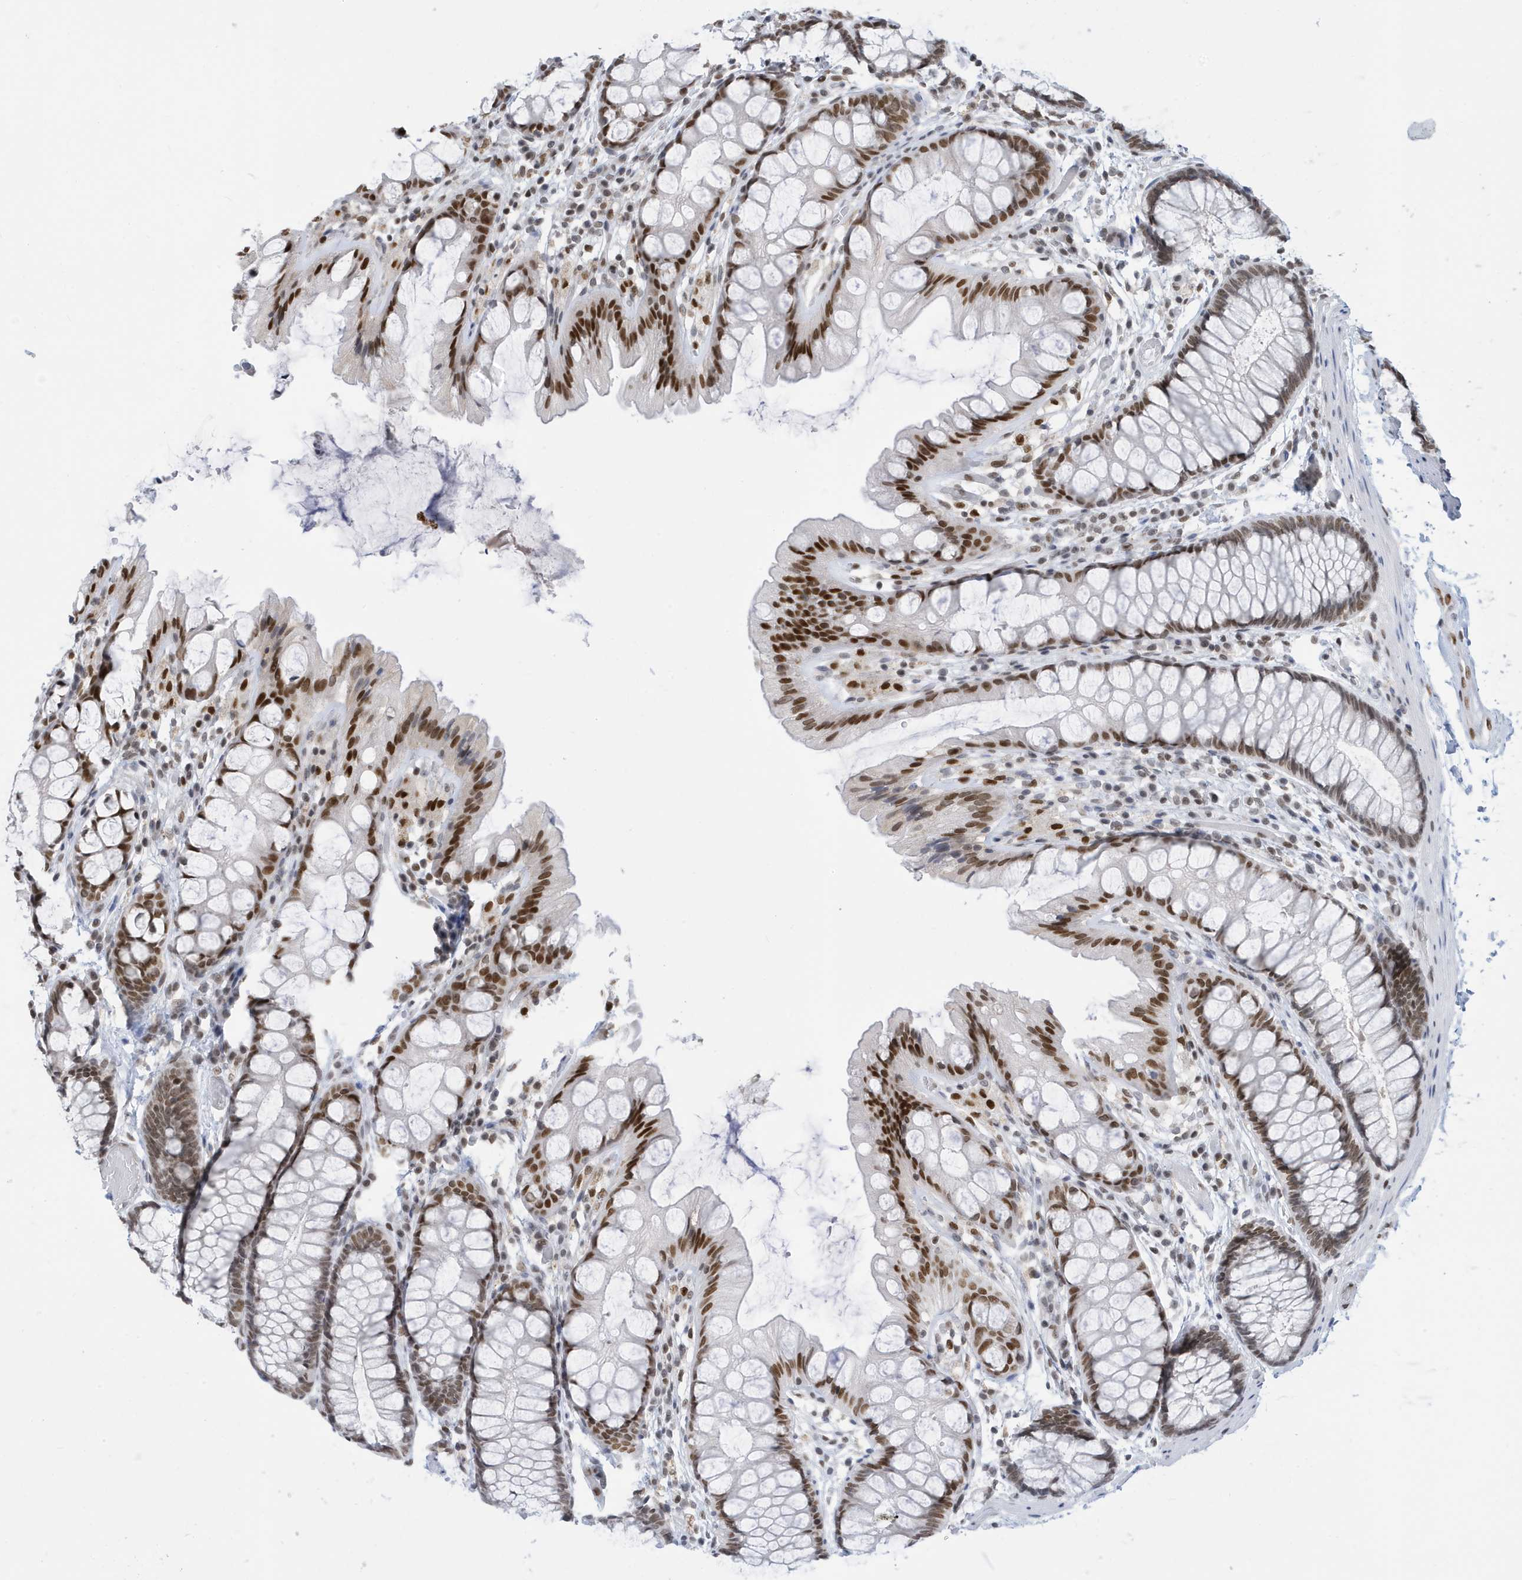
{"staining": {"intensity": "strong", "quantity": ">75%", "location": "nuclear"}, "tissue": "colon", "cell_type": "Endothelial cells", "image_type": "normal", "snomed": [{"axis": "morphology", "description": "Normal tissue, NOS"}, {"axis": "topography", "description": "Colon"}], "caption": "Immunohistochemical staining of benign colon reveals >75% levels of strong nuclear protein positivity in approximately >75% of endothelial cells.", "gene": "PCYT1A", "patient": {"sex": "male", "age": 47}}